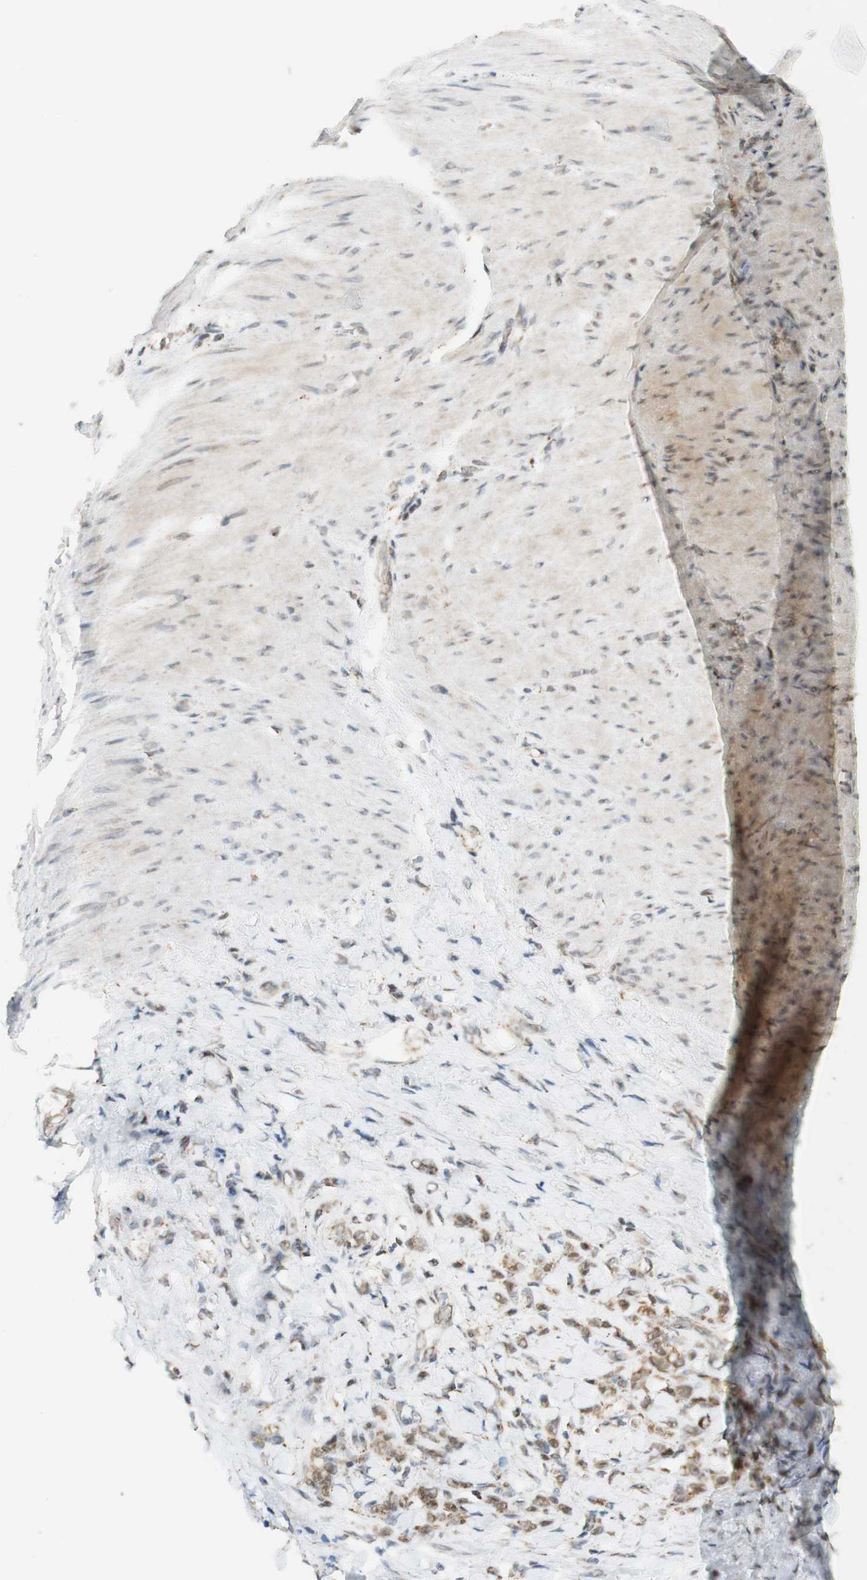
{"staining": {"intensity": "moderate", "quantity": ">75%", "location": "cytoplasmic/membranous,nuclear"}, "tissue": "stomach cancer", "cell_type": "Tumor cells", "image_type": "cancer", "snomed": [{"axis": "morphology", "description": "Adenocarcinoma, NOS"}, {"axis": "topography", "description": "Stomach"}], "caption": "Brown immunohistochemical staining in human adenocarcinoma (stomach) reveals moderate cytoplasmic/membranous and nuclear expression in about >75% of tumor cells.", "gene": "ZNF782", "patient": {"sex": "male", "age": 82}}